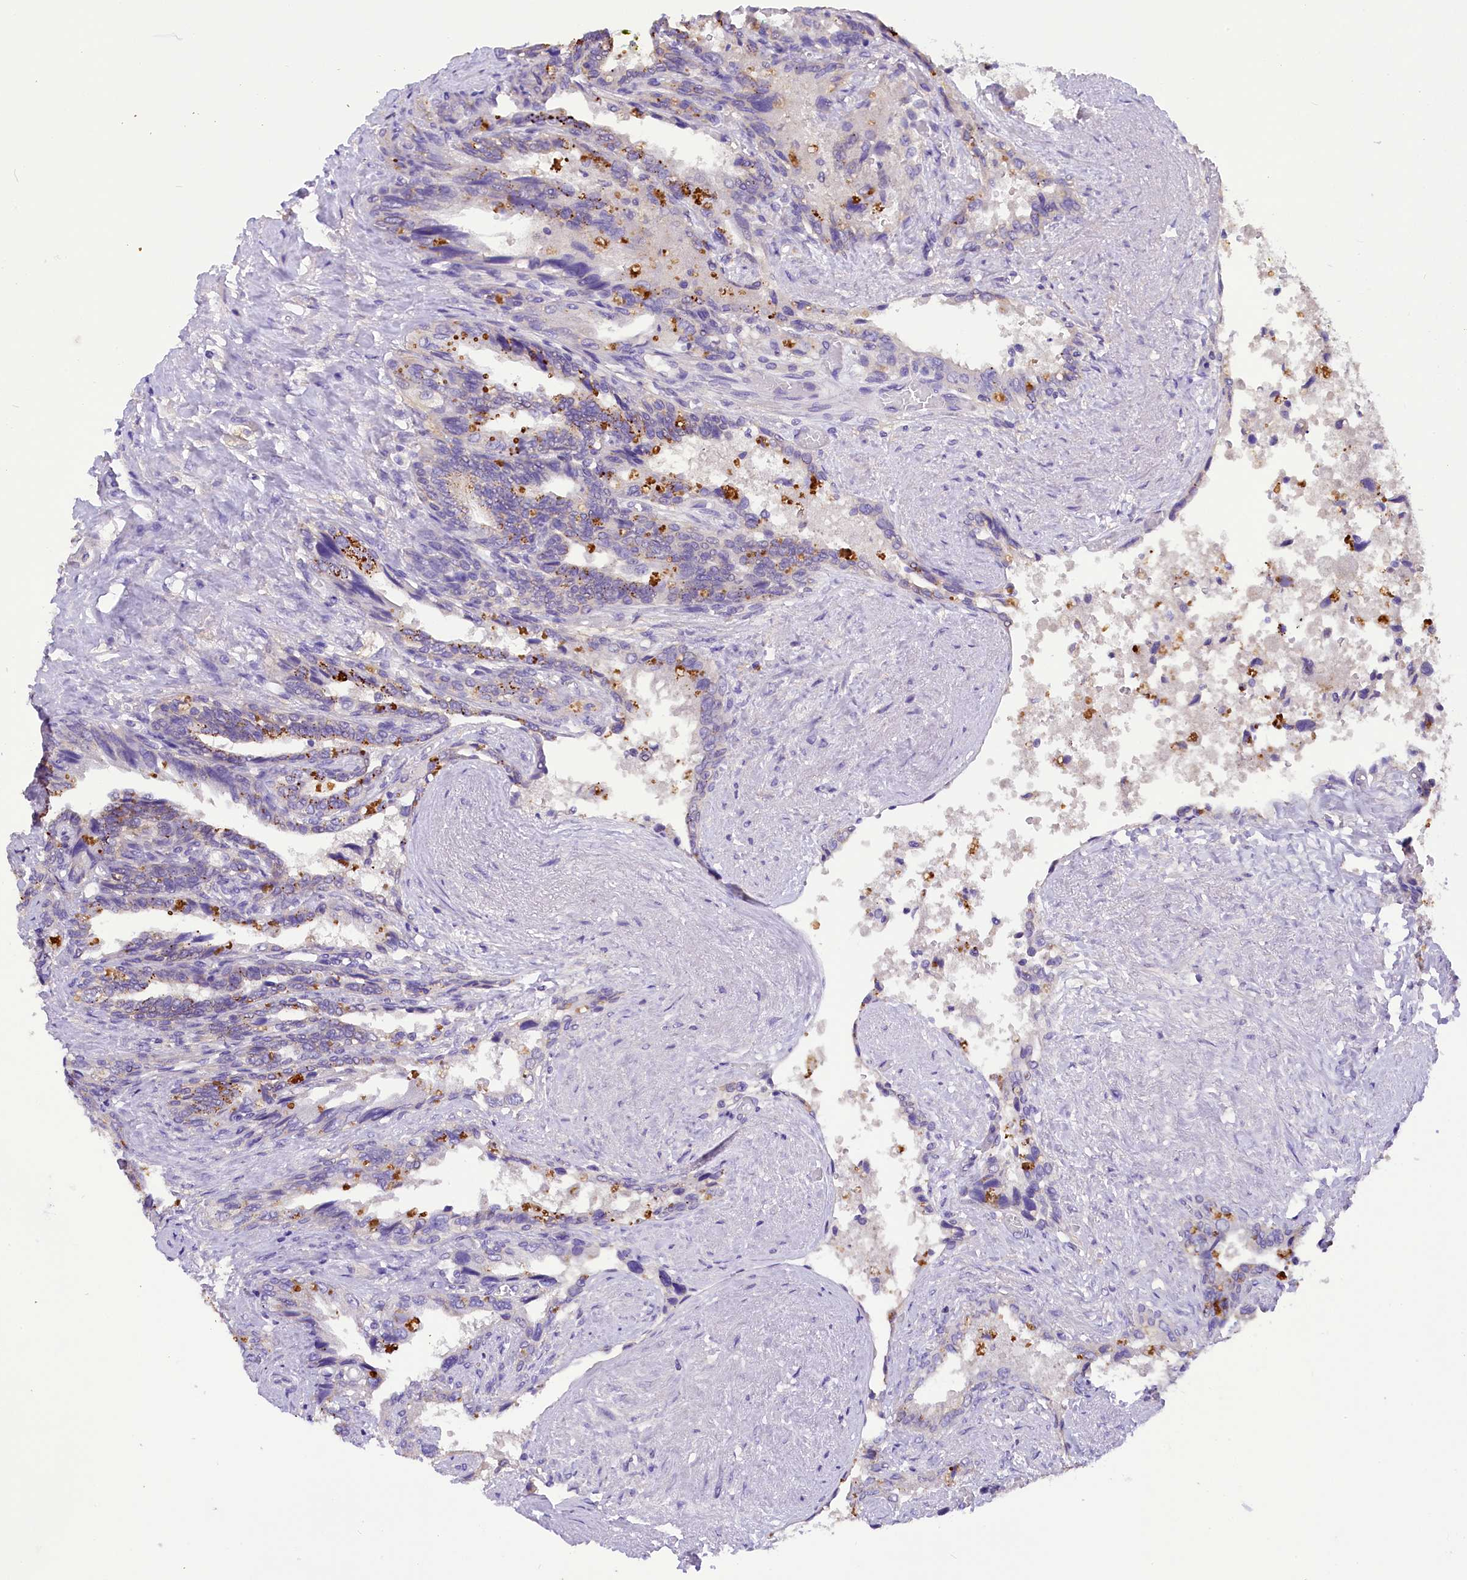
{"staining": {"intensity": "negative", "quantity": "none", "location": "none"}, "tissue": "seminal vesicle", "cell_type": "Glandular cells", "image_type": "normal", "snomed": [{"axis": "morphology", "description": "Normal tissue, NOS"}, {"axis": "topography", "description": "Seminal veicle"}, {"axis": "topography", "description": "Peripheral nerve tissue"}], "caption": "DAB (3,3'-diaminobenzidine) immunohistochemical staining of unremarkable human seminal vesicle exhibits no significant staining in glandular cells.", "gene": "AP3B2", "patient": {"sex": "male", "age": 60}}